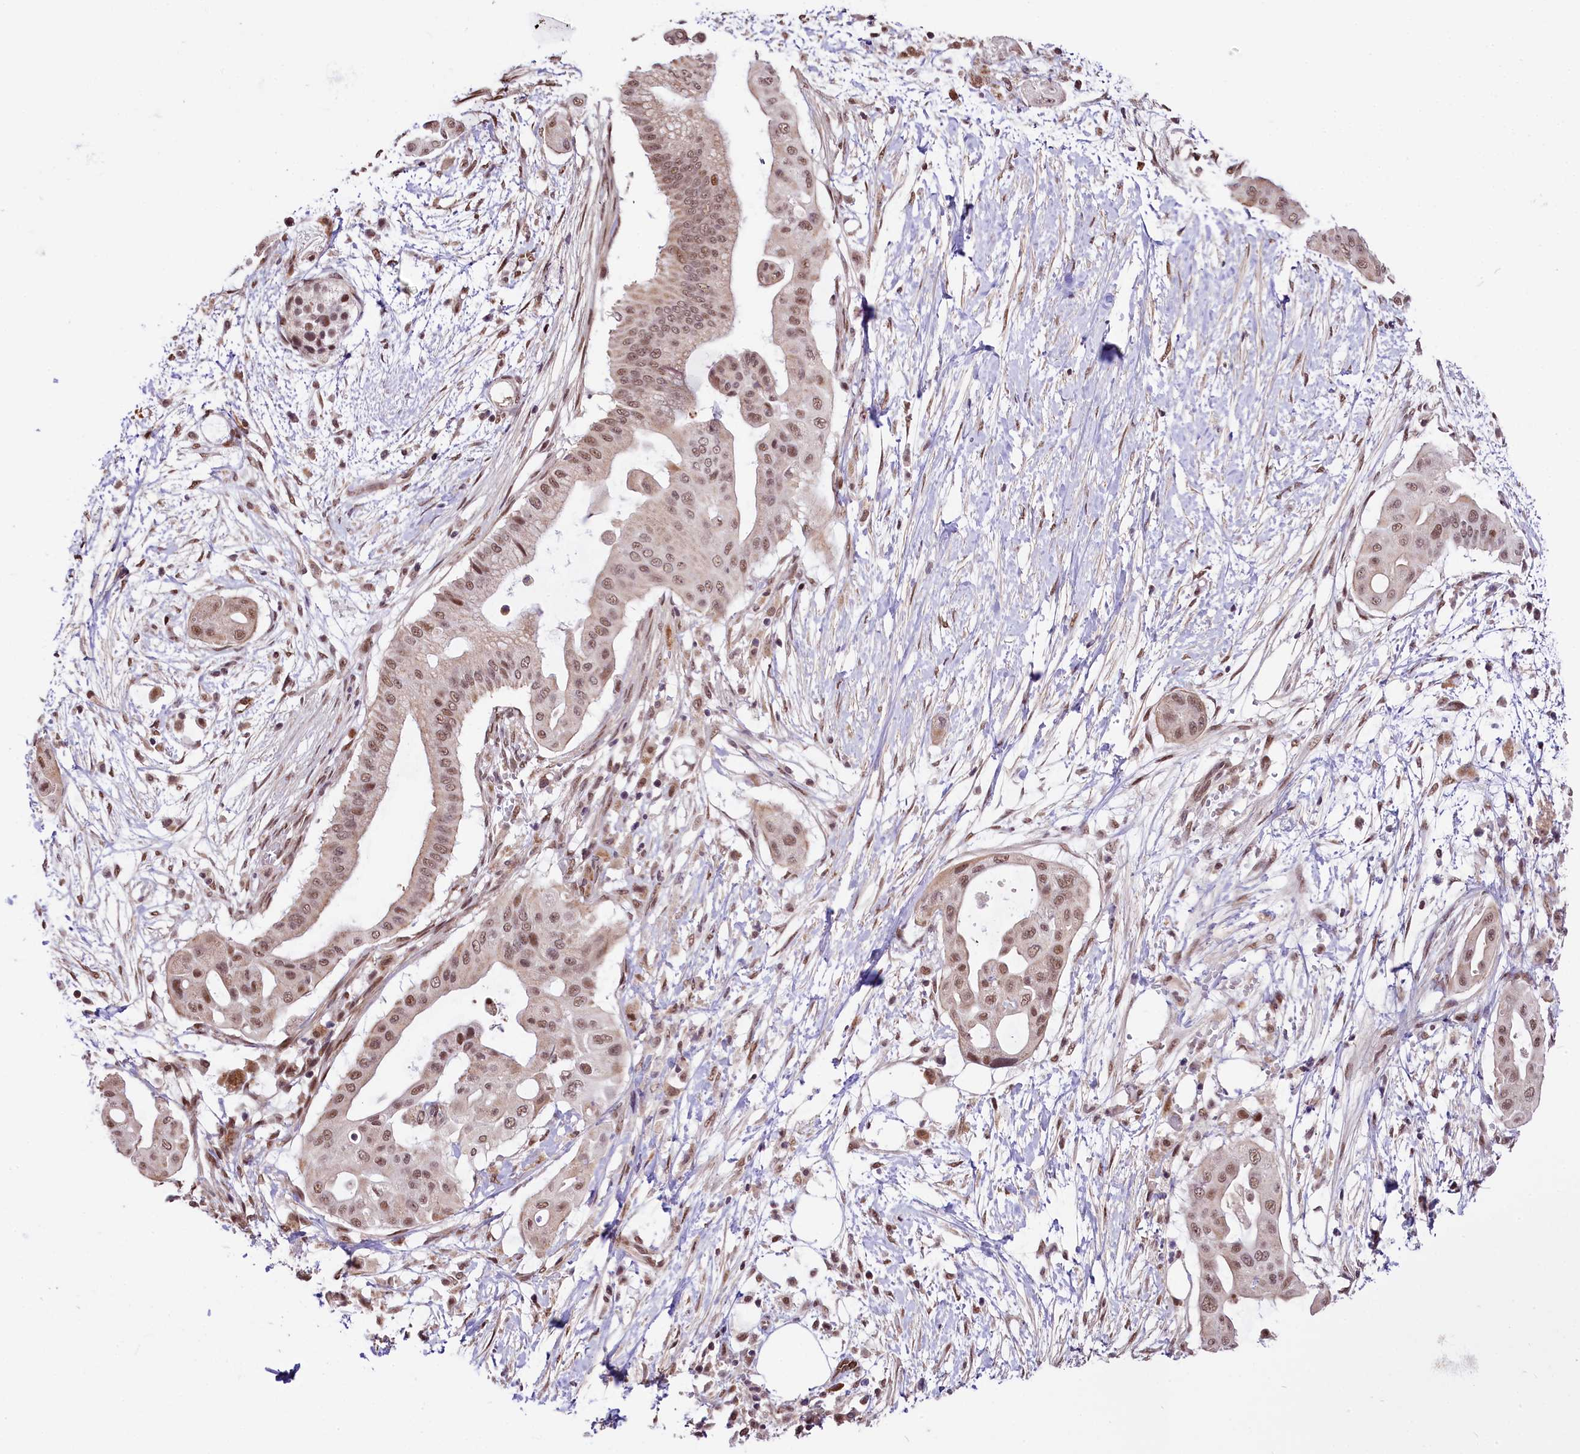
{"staining": {"intensity": "moderate", "quantity": ">75%", "location": "nuclear"}, "tissue": "pancreatic cancer", "cell_type": "Tumor cells", "image_type": "cancer", "snomed": [{"axis": "morphology", "description": "Adenocarcinoma, NOS"}, {"axis": "topography", "description": "Pancreas"}], "caption": "Moderate nuclear expression for a protein is seen in approximately >75% of tumor cells of adenocarcinoma (pancreatic) using immunohistochemistry (IHC).", "gene": "MRPL54", "patient": {"sex": "male", "age": 68}}